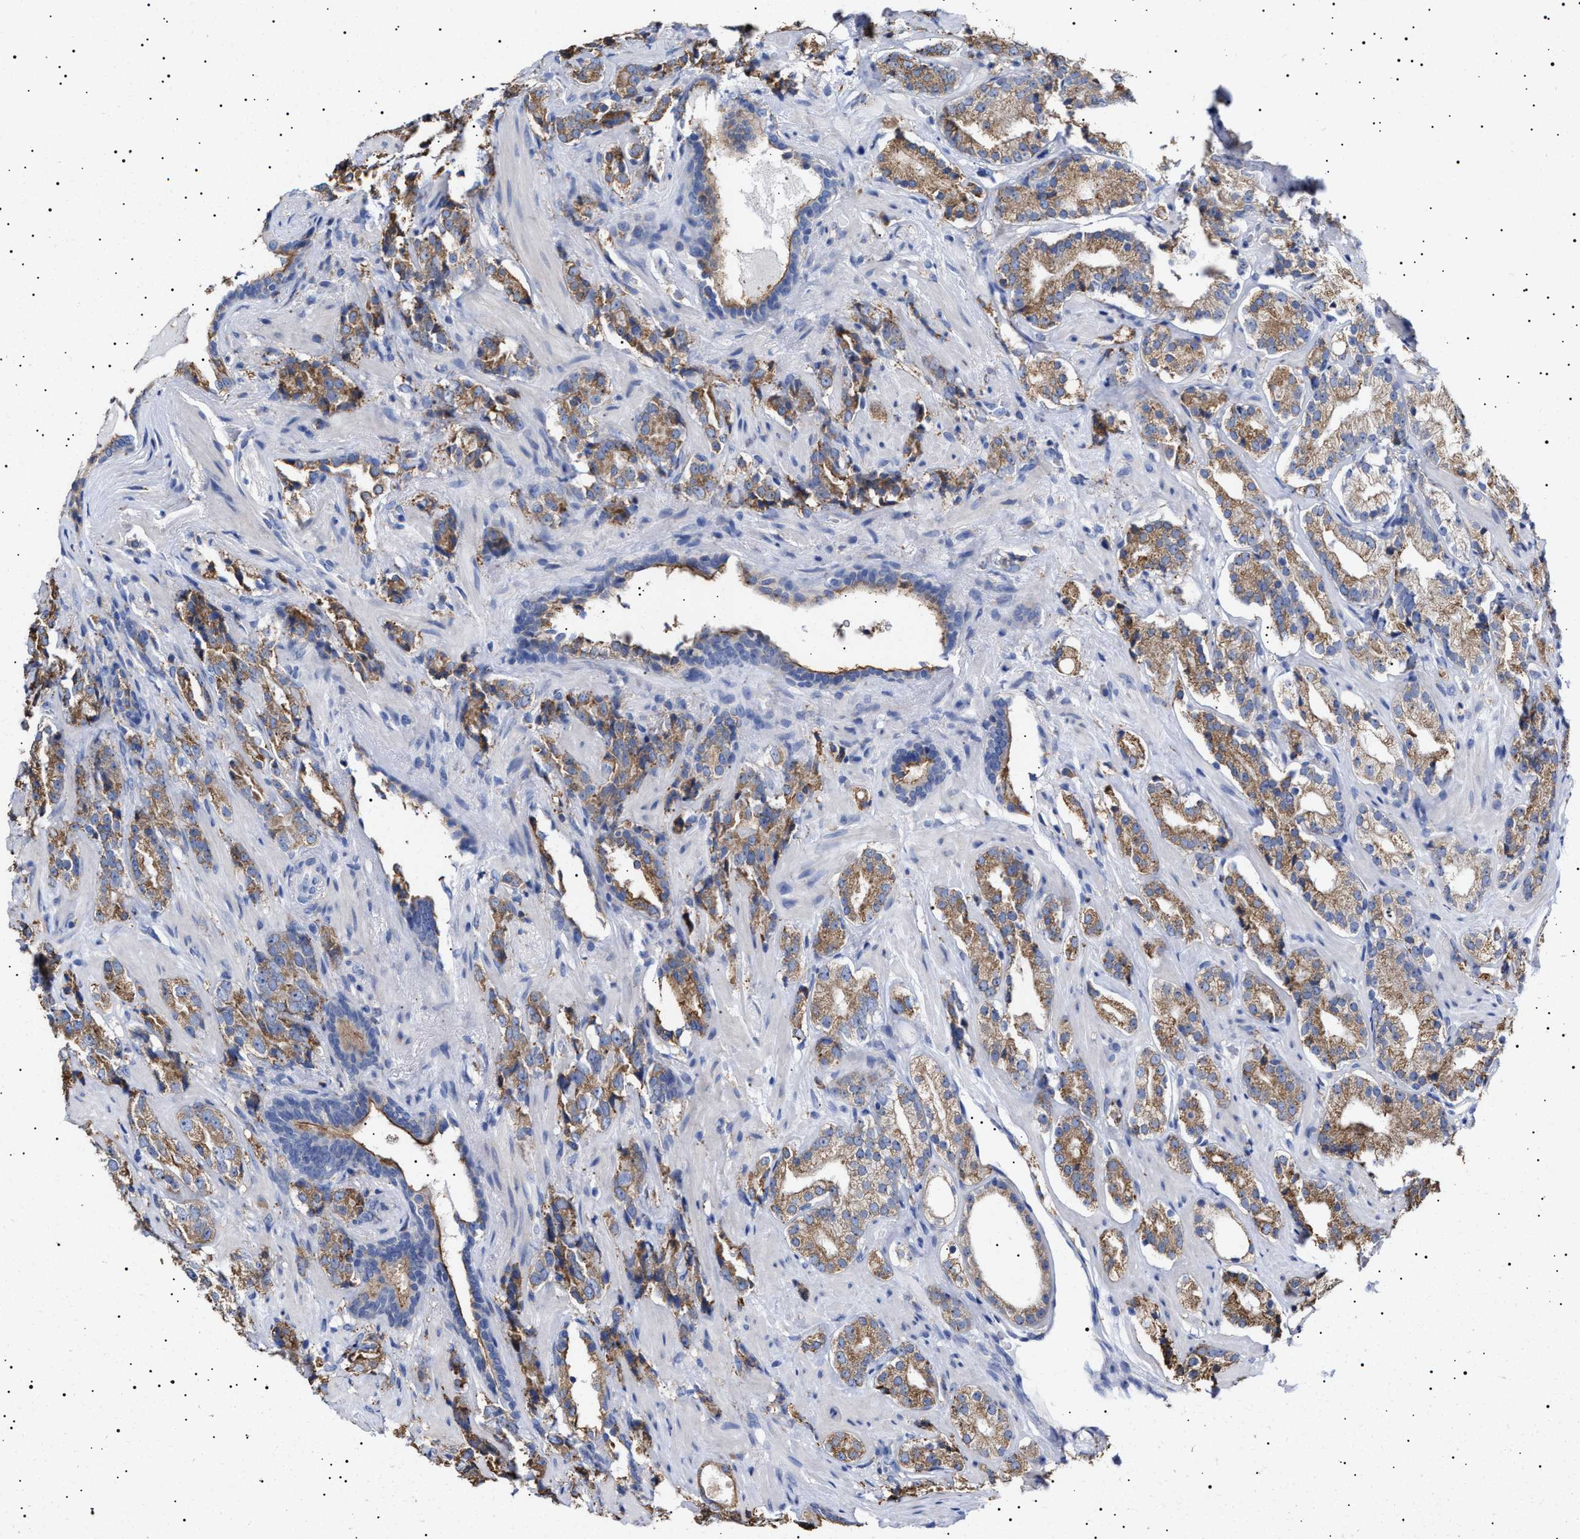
{"staining": {"intensity": "moderate", "quantity": ">75%", "location": "cytoplasmic/membranous"}, "tissue": "prostate cancer", "cell_type": "Tumor cells", "image_type": "cancer", "snomed": [{"axis": "morphology", "description": "Adenocarcinoma, High grade"}, {"axis": "topography", "description": "Prostate"}], "caption": "Human high-grade adenocarcinoma (prostate) stained for a protein (brown) exhibits moderate cytoplasmic/membranous positive staining in about >75% of tumor cells.", "gene": "ERCC6L2", "patient": {"sex": "male", "age": 71}}